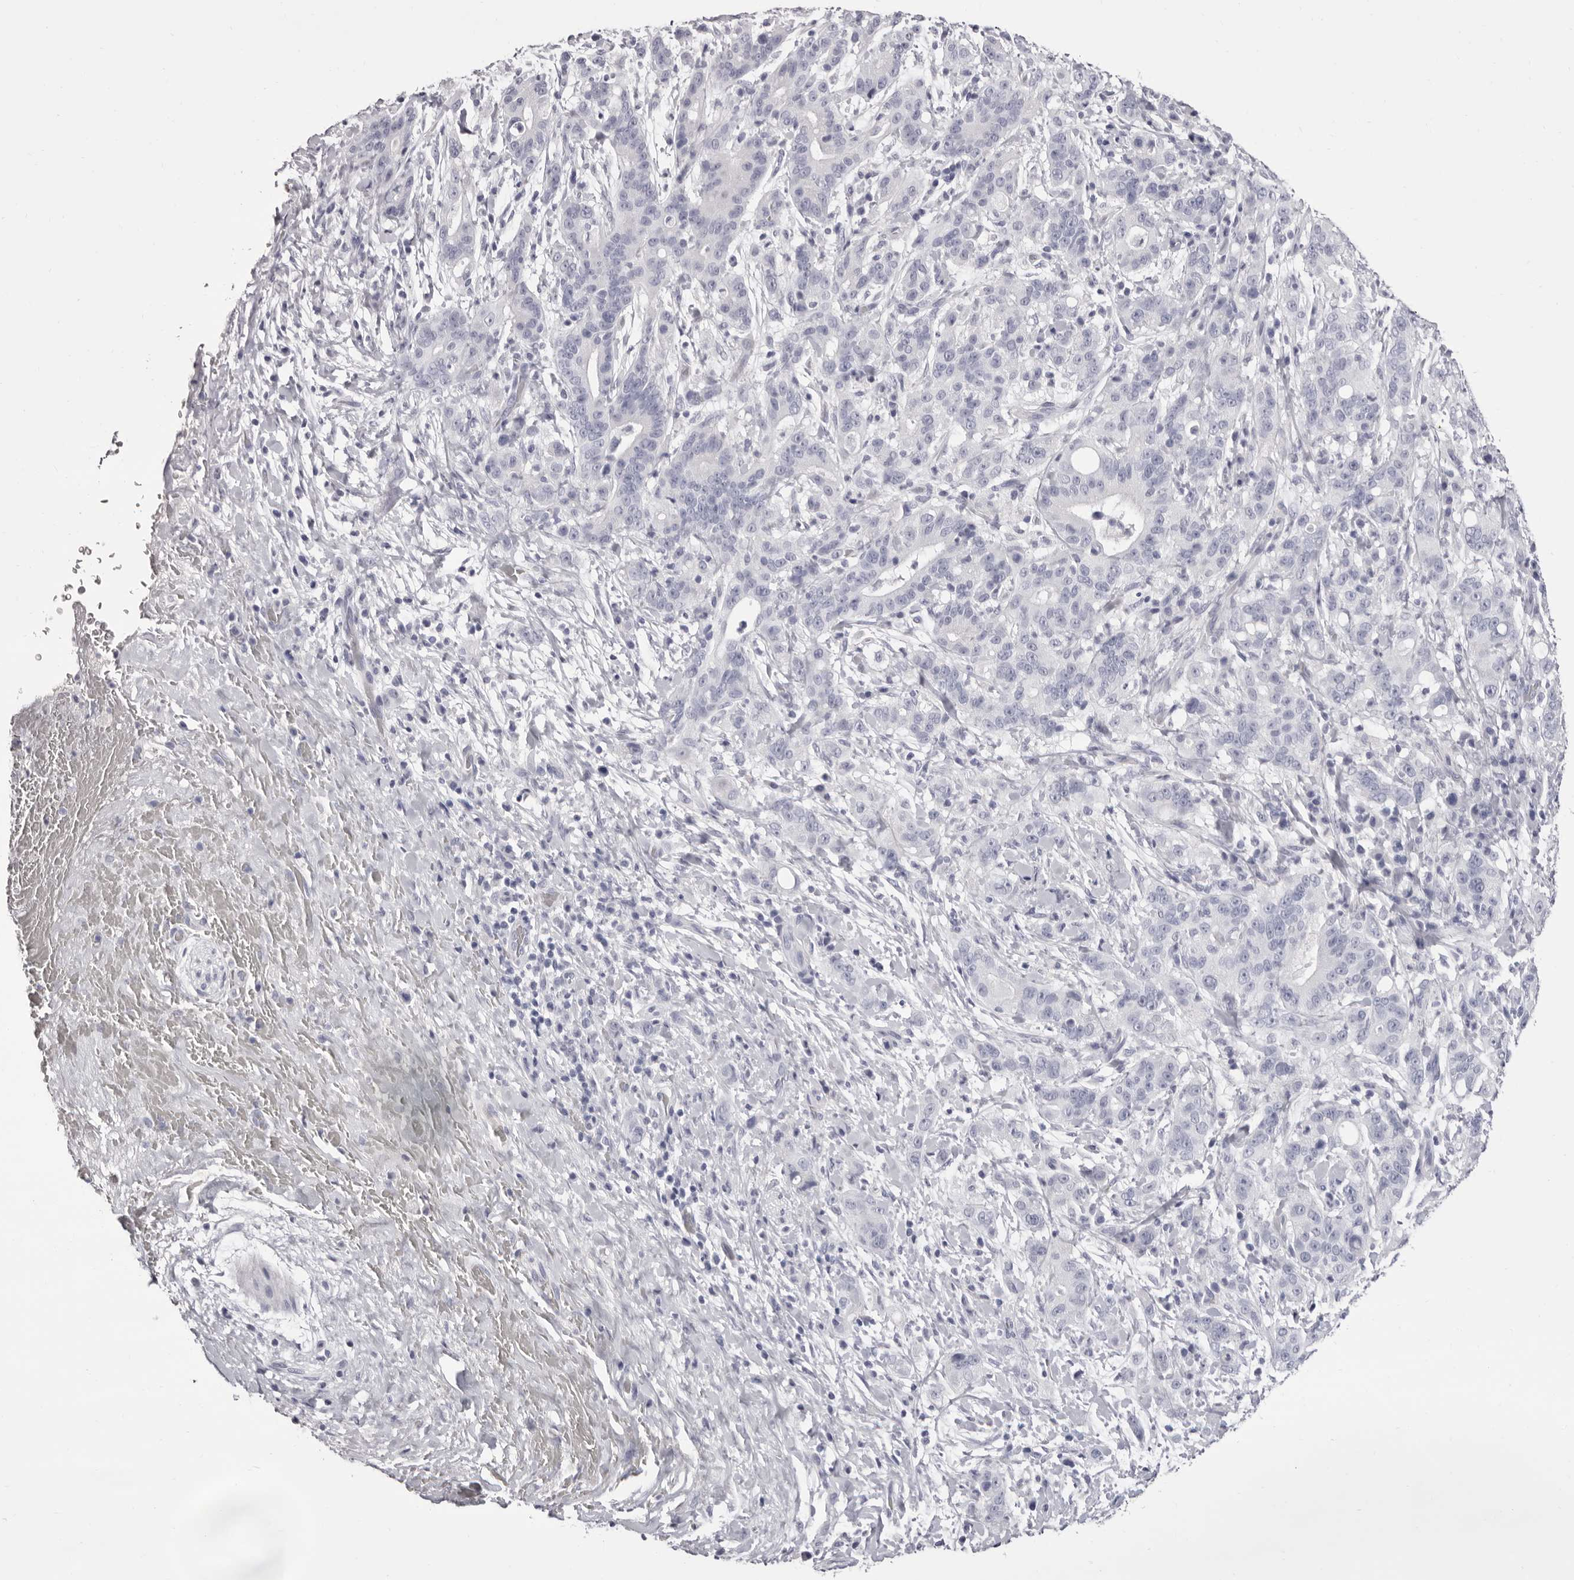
{"staining": {"intensity": "negative", "quantity": "none", "location": "none"}, "tissue": "liver cancer", "cell_type": "Tumor cells", "image_type": "cancer", "snomed": [{"axis": "morphology", "description": "Cholangiocarcinoma"}, {"axis": "topography", "description": "Liver"}], "caption": "This image is of liver cancer (cholangiocarcinoma) stained with immunohistochemistry to label a protein in brown with the nuclei are counter-stained blue. There is no positivity in tumor cells.", "gene": "LPO", "patient": {"sex": "female", "age": 38}}